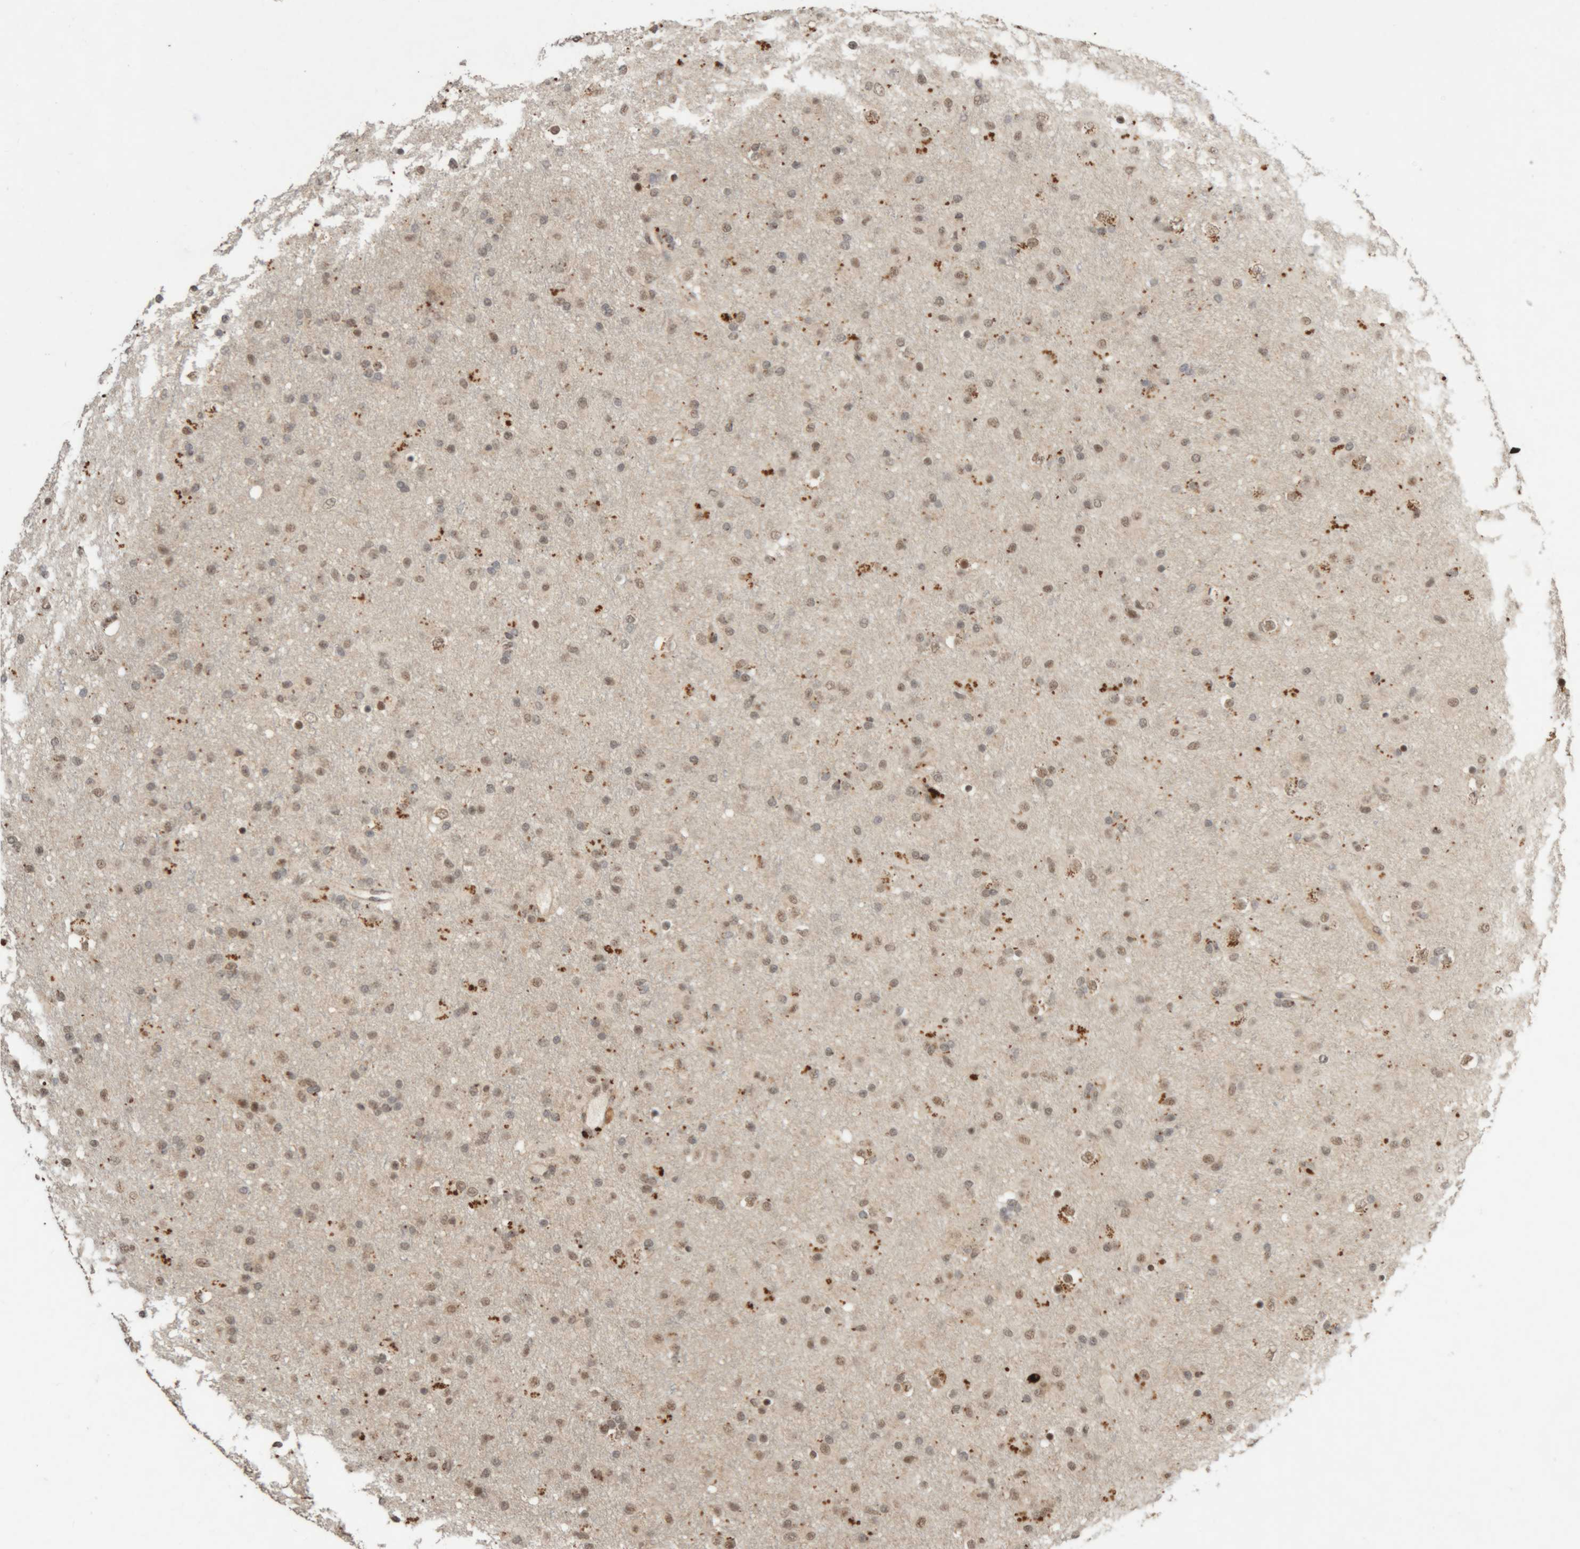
{"staining": {"intensity": "weak", "quantity": "25%-75%", "location": "nuclear"}, "tissue": "glioma", "cell_type": "Tumor cells", "image_type": "cancer", "snomed": [{"axis": "morphology", "description": "Glioma, malignant, Low grade"}, {"axis": "topography", "description": "Brain"}], "caption": "This is a micrograph of immunohistochemistry staining of malignant glioma (low-grade), which shows weak expression in the nuclear of tumor cells.", "gene": "KEAP1", "patient": {"sex": "male", "age": 65}}